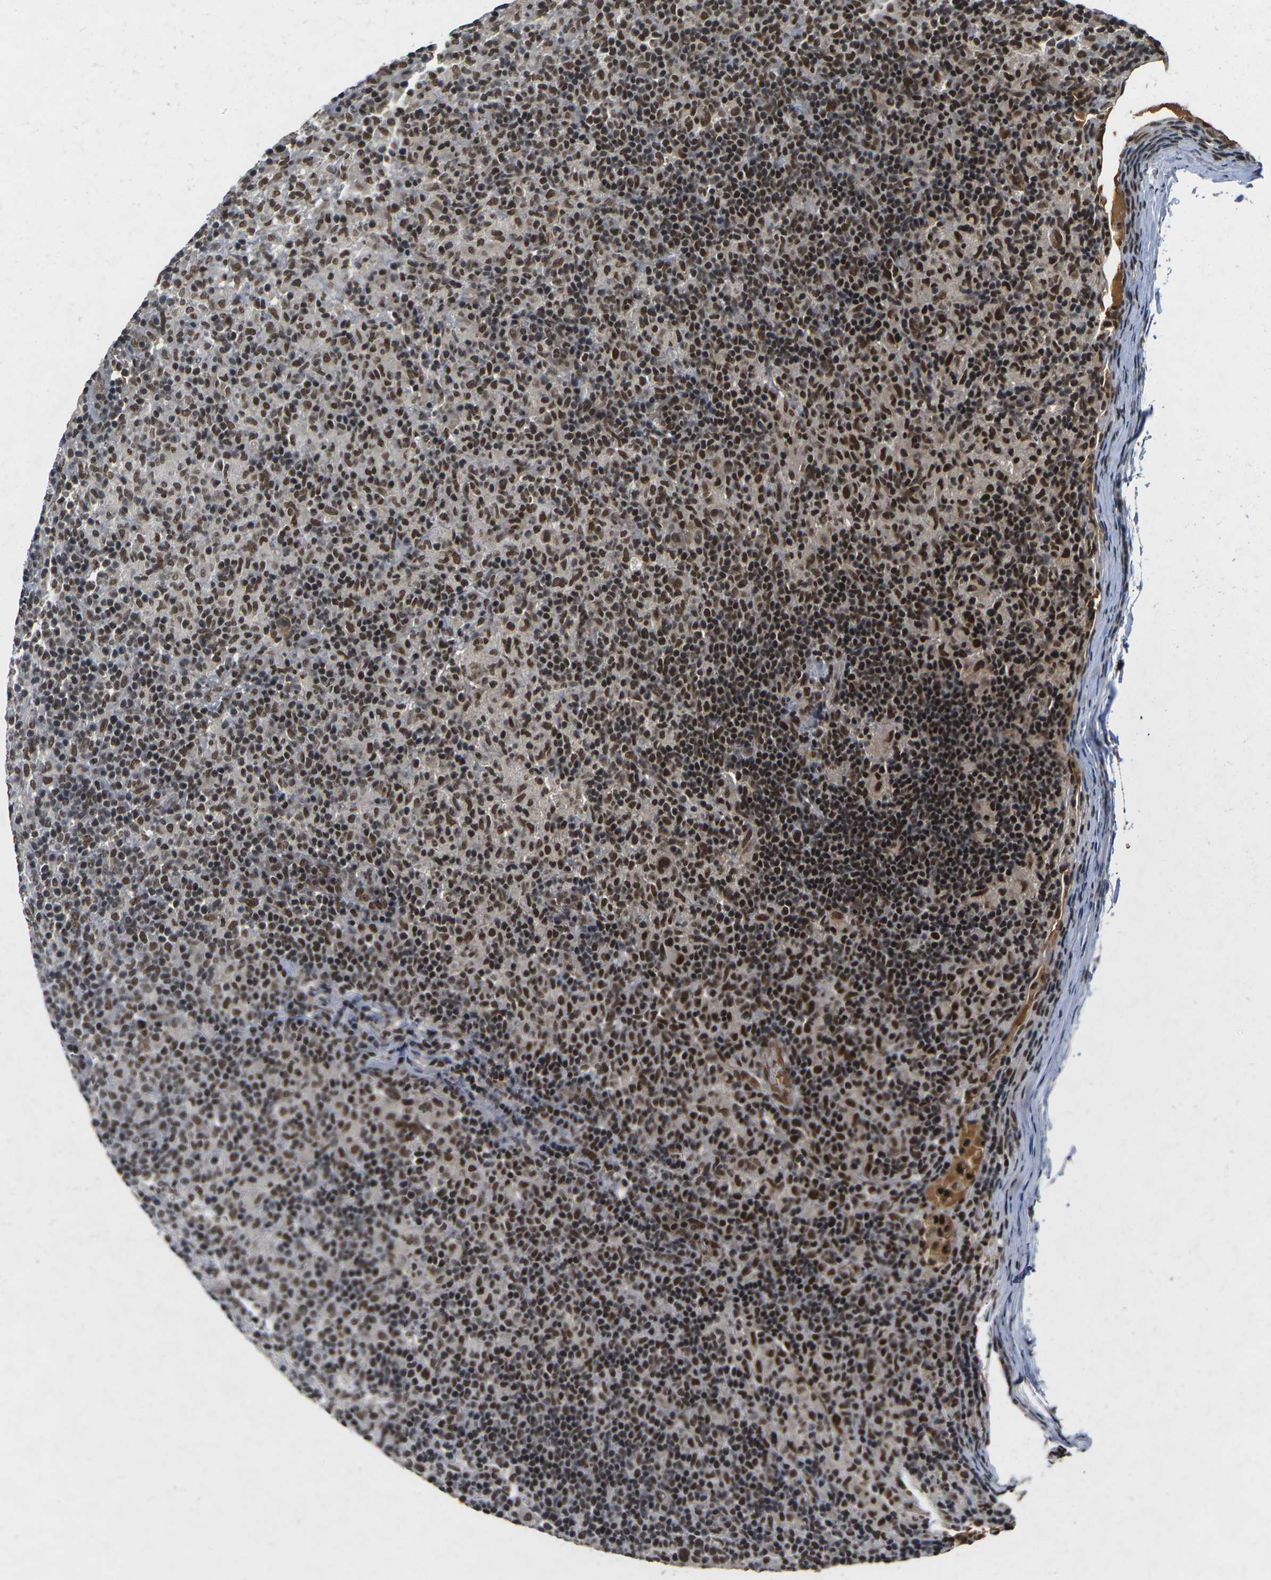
{"staining": {"intensity": "strong", "quantity": ">75%", "location": "nuclear"}, "tissue": "lymphoma", "cell_type": "Tumor cells", "image_type": "cancer", "snomed": [{"axis": "morphology", "description": "Hodgkin's disease, NOS"}, {"axis": "topography", "description": "Lymph node"}], "caption": "There is high levels of strong nuclear expression in tumor cells of Hodgkin's disease, as demonstrated by immunohistochemical staining (brown color).", "gene": "NELFA", "patient": {"sex": "male", "age": 70}}